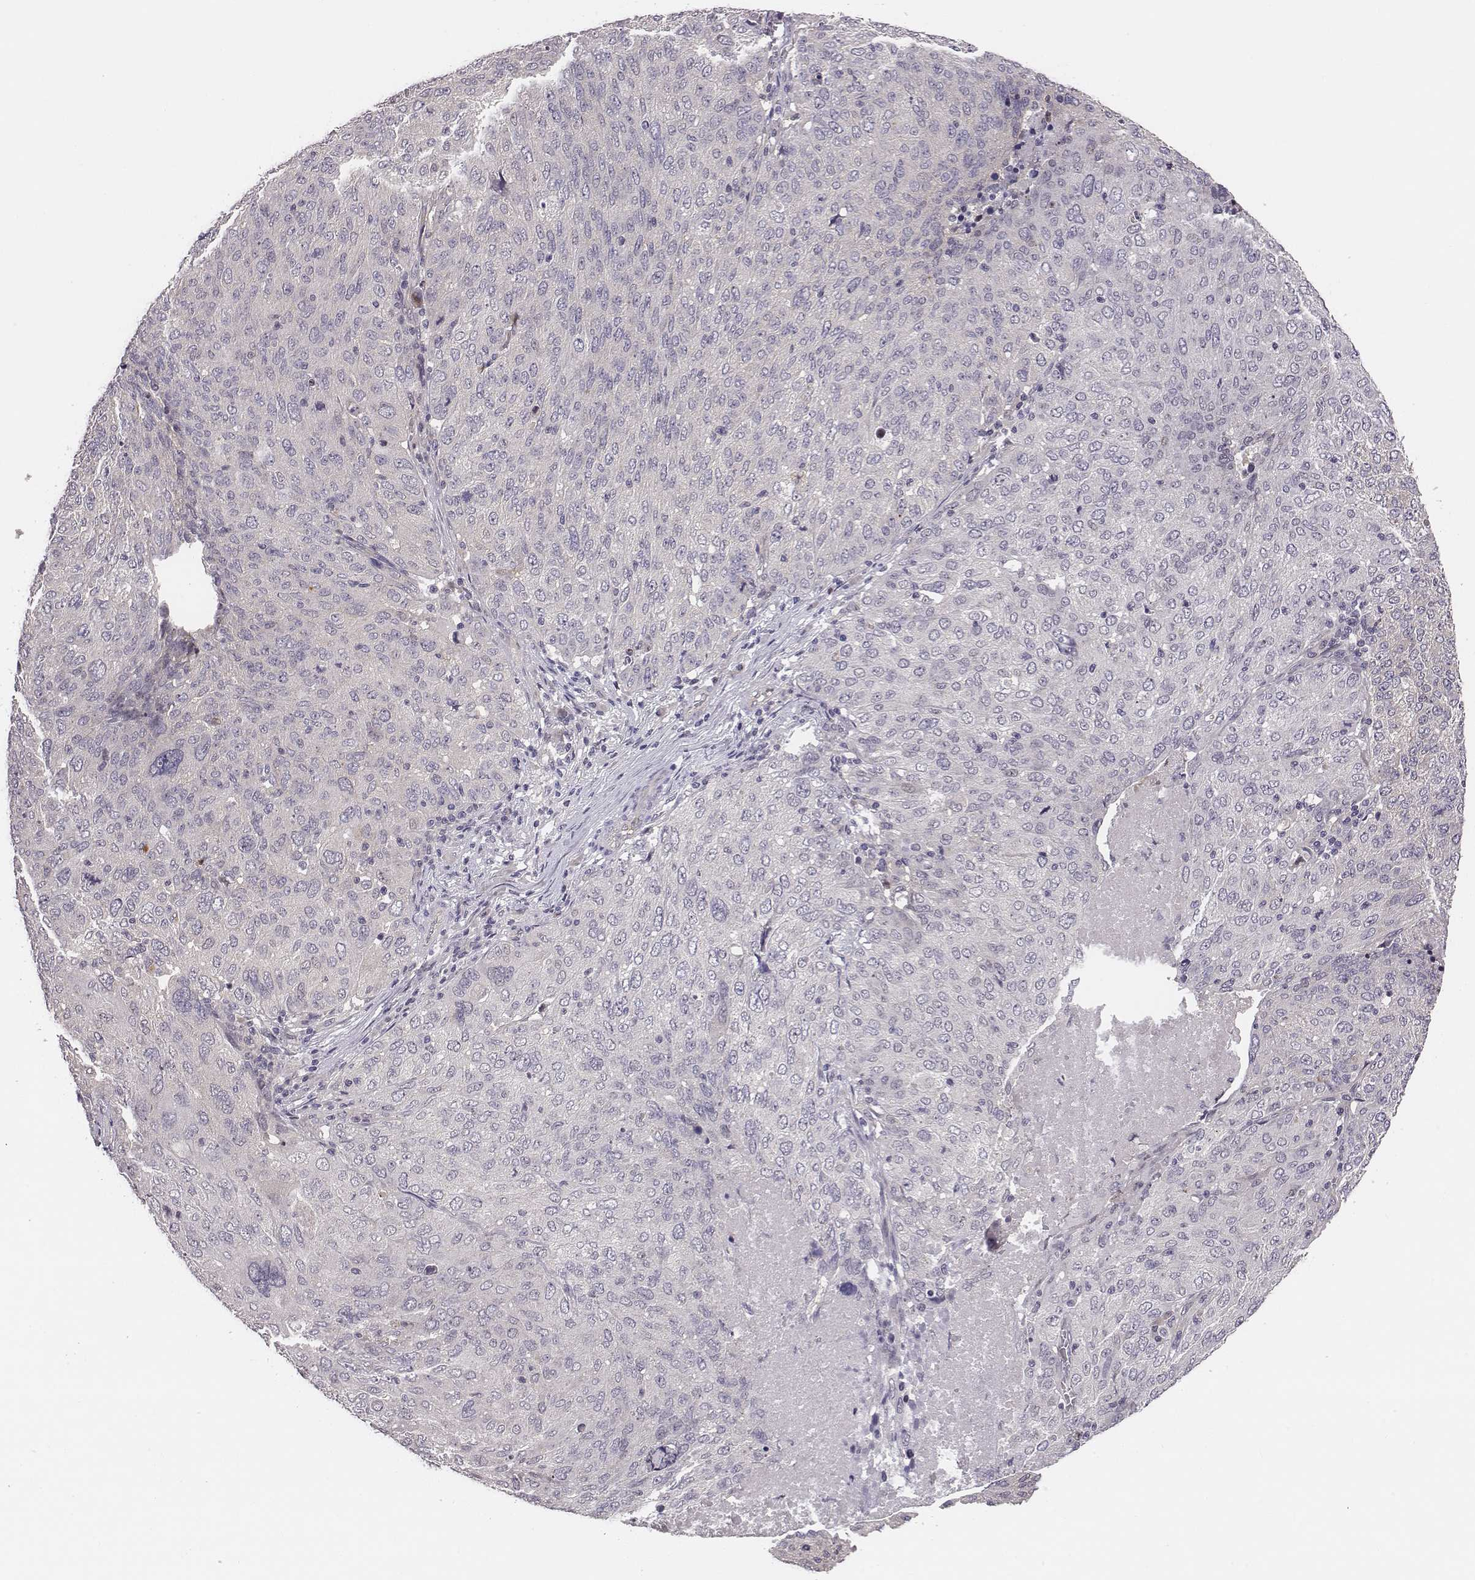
{"staining": {"intensity": "negative", "quantity": "none", "location": "none"}, "tissue": "ovarian cancer", "cell_type": "Tumor cells", "image_type": "cancer", "snomed": [{"axis": "morphology", "description": "Carcinoma, endometroid"}, {"axis": "topography", "description": "Ovary"}], "caption": "IHC histopathology image of human ovarian cancer stained for a protein (brown), which exhibits no staining in tumor cells.", "gene": "SMURF2", "patient": {"sex": "female", "age": 58}}